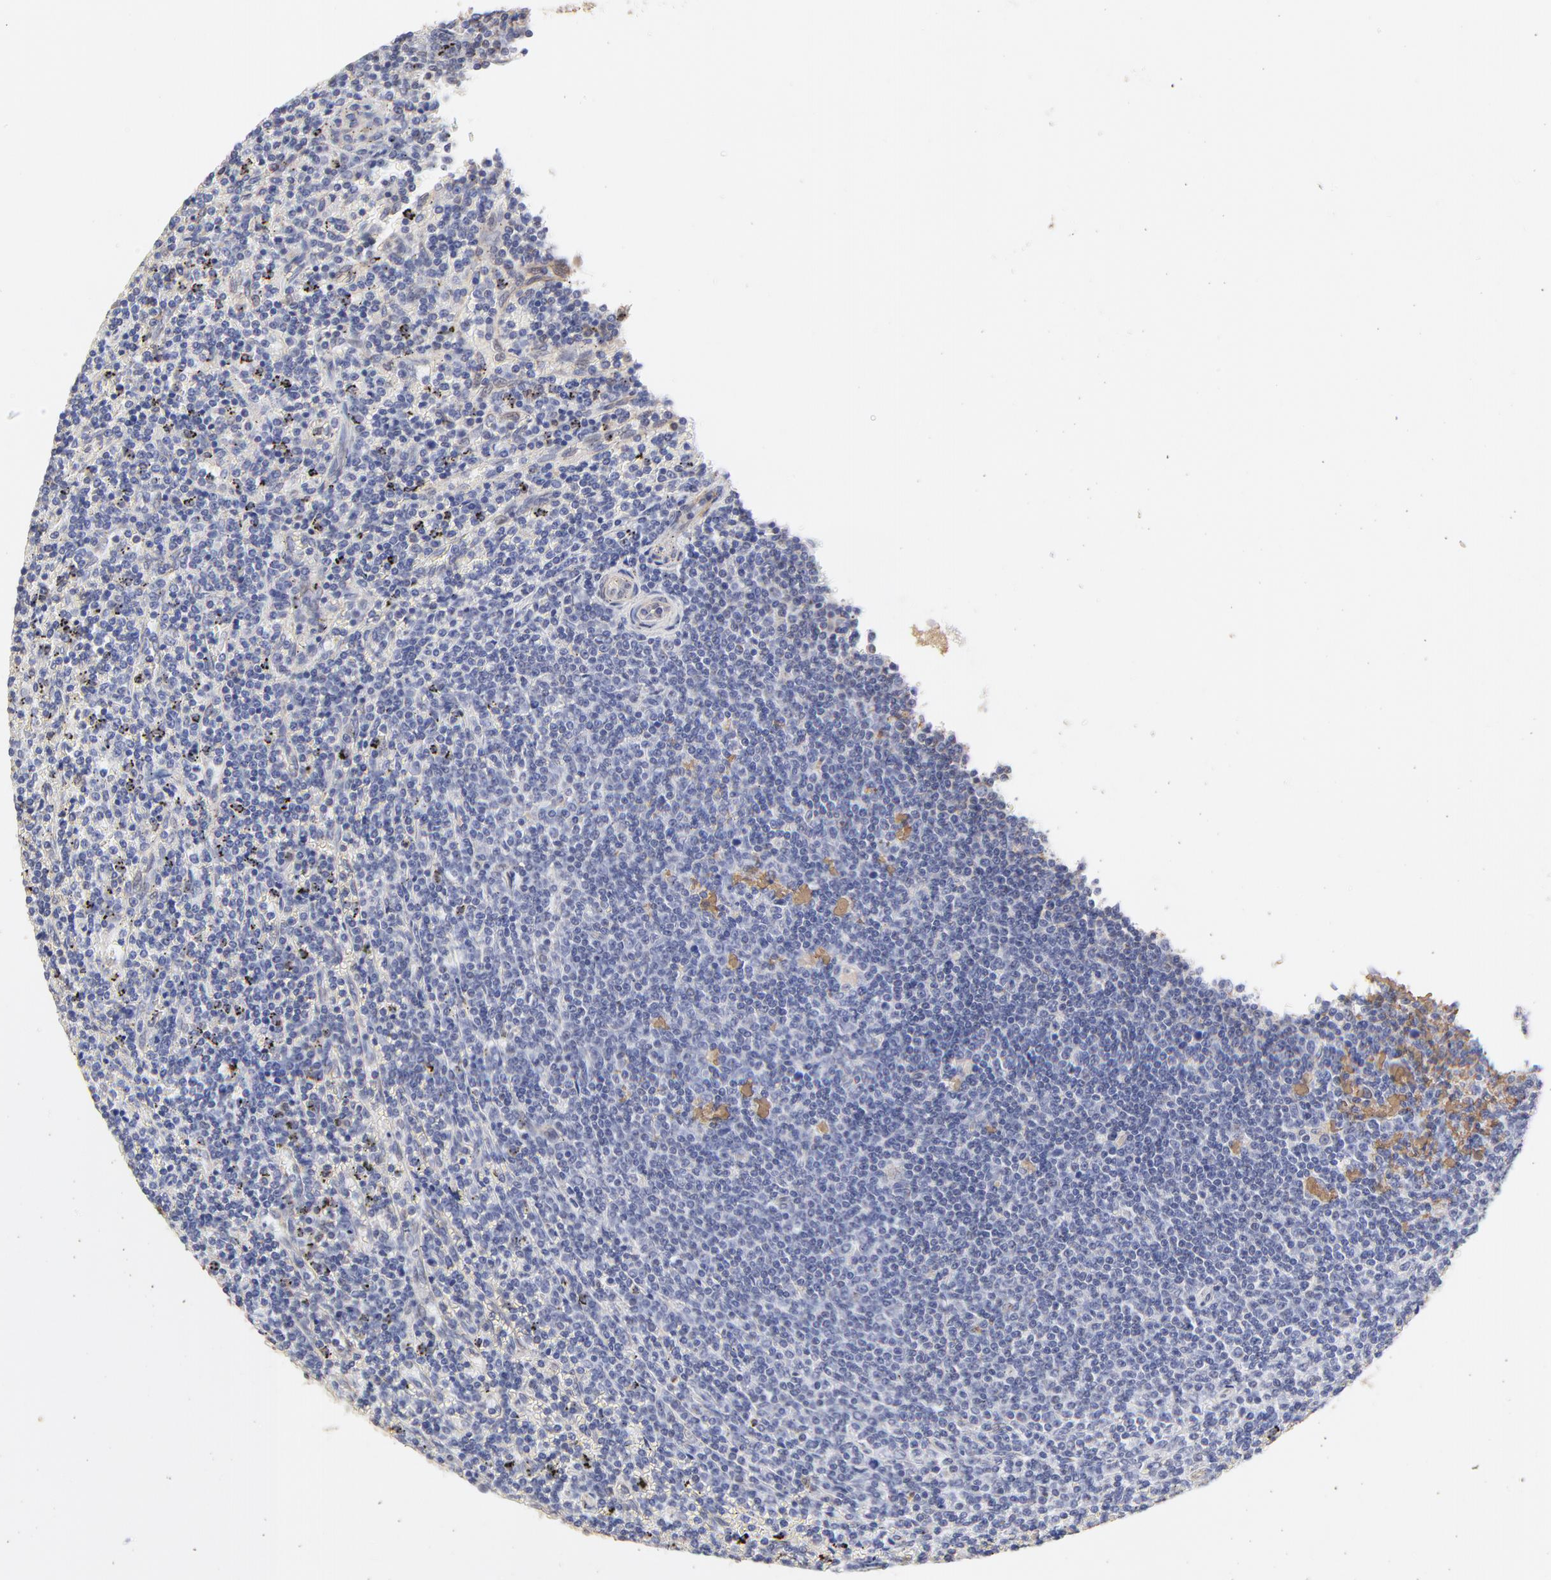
{"staining": {"intensity": "negative", "quantity": "none", "location": "none"}, "tissue": "lymphoma", "cell_type": "Tumor cells", "image_type": "cancer", "snomed": [{"axis": "morphology", "description": "Malignant lymphoma, non-Hodgkin's type, Low grade"}, {"axis": "topography", "description": "Spleen"}], "caption": "The micrograph shows no significant staining in tumor cells of low-grade malignant lymphoma, non-Hodgkin's type. Brightfield microscopy of immunohistochemistry stained with DAB (3,3'-diaminobenzidine) (brown) and hematoxylin (blue), captured at high magnification.", "gene": "LRCH2", "patient": {"sex": "female", "age": 50}}